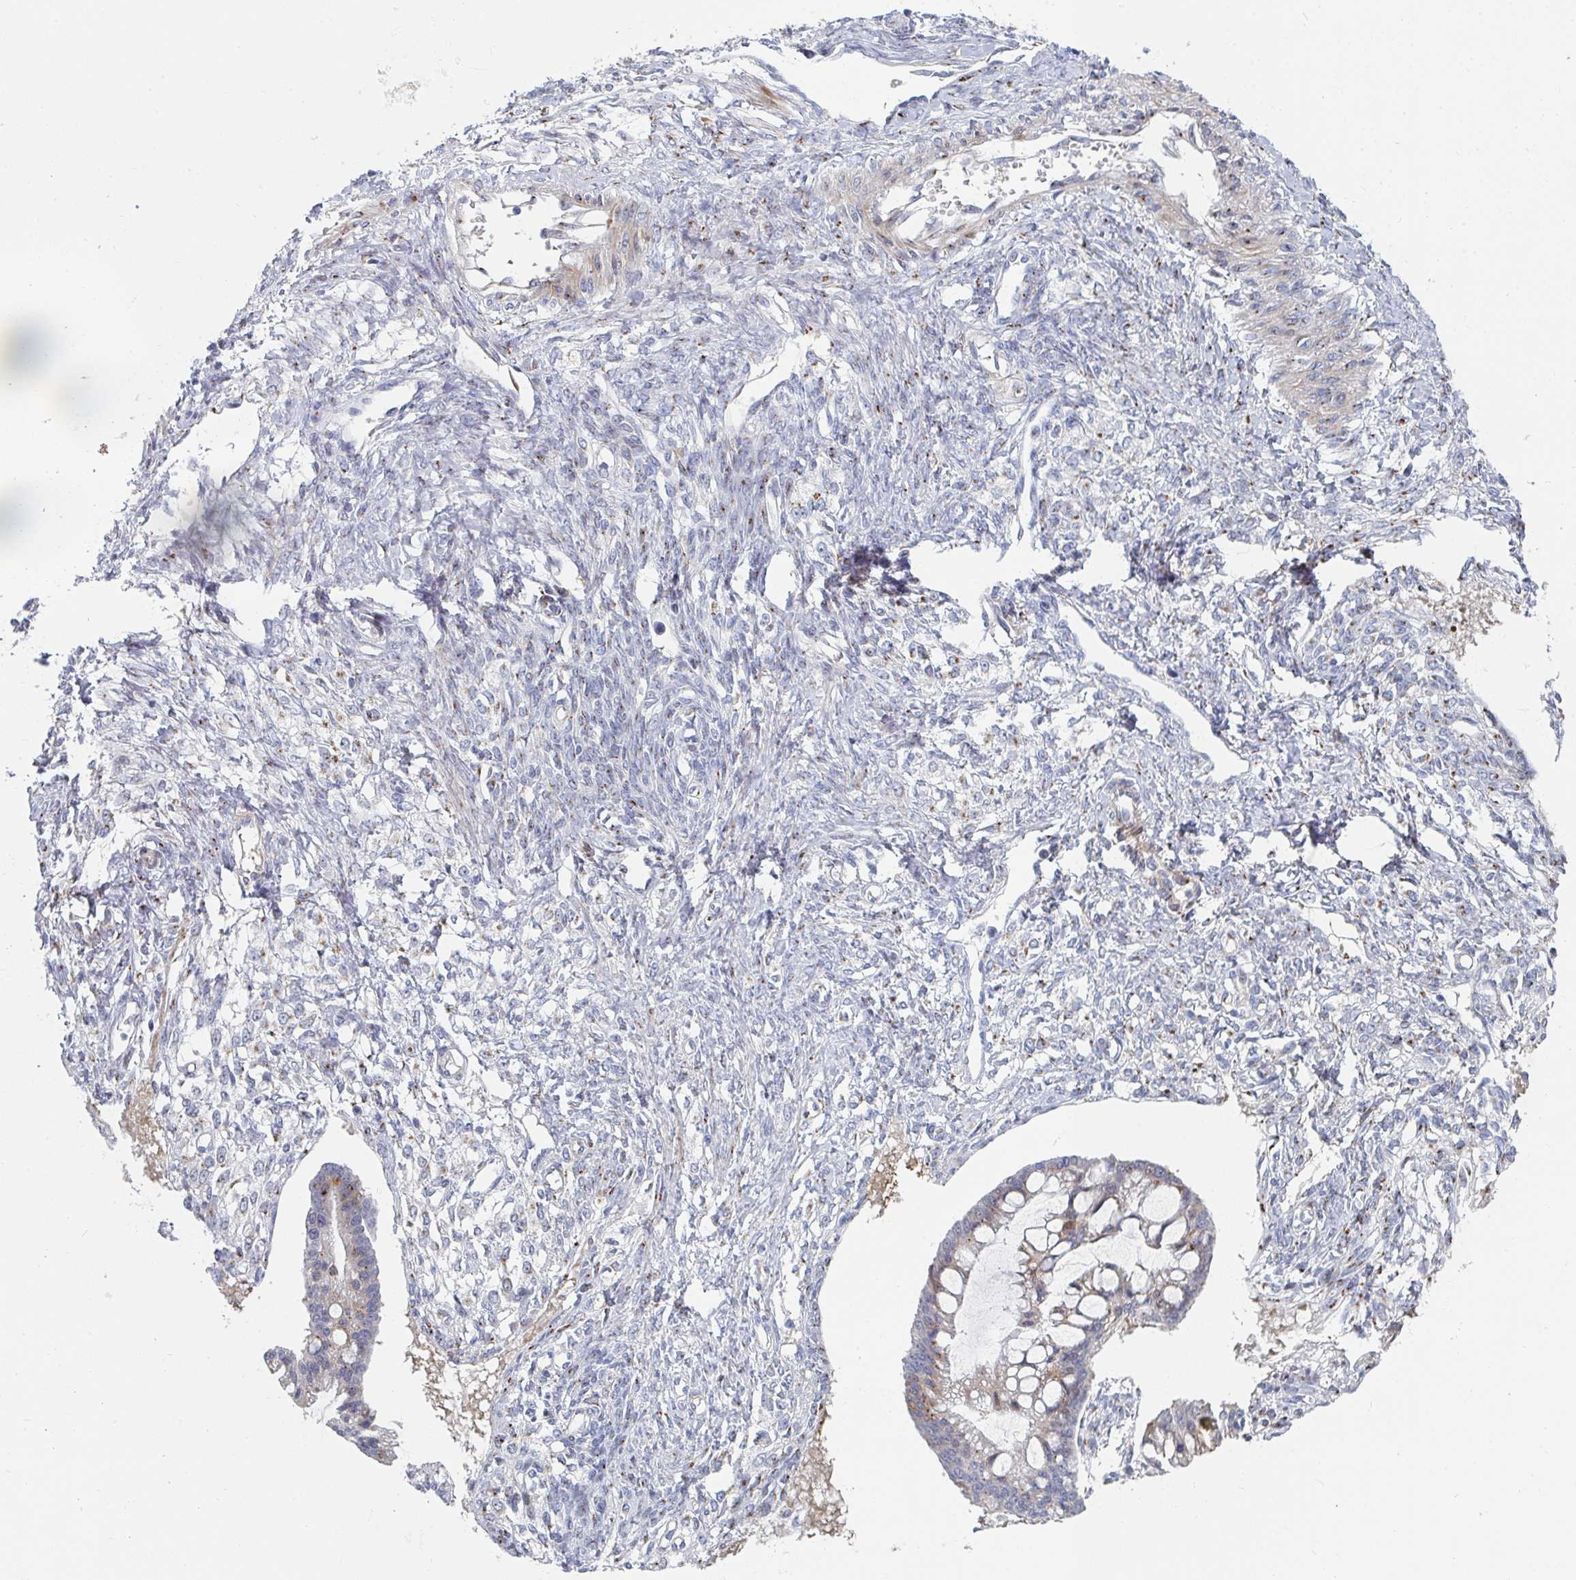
{"staining": {"intensity": "moderate", "quantity": "<25%", "location": "cytoplasmic/membranous"}, "tissue": "ovarian cancer", "cell_type": "Tumor cells", "image_type": "cancer", "snomed": [{"axis": "morphology", "description": "Cystadenocarcinoma, mucinous, NOS"}, {"axis": "topography", "description": "Ovary"}], "caption": "Immunohistochemistry of ovarian cancer (mucinous cystadenocarcinoma) displays low levels of moderate cytoplasmic/membranous staining in approximately <25% of tumor cells.", "gene": "PSMG1", "patient": {"sex": "female", "age": 73}}